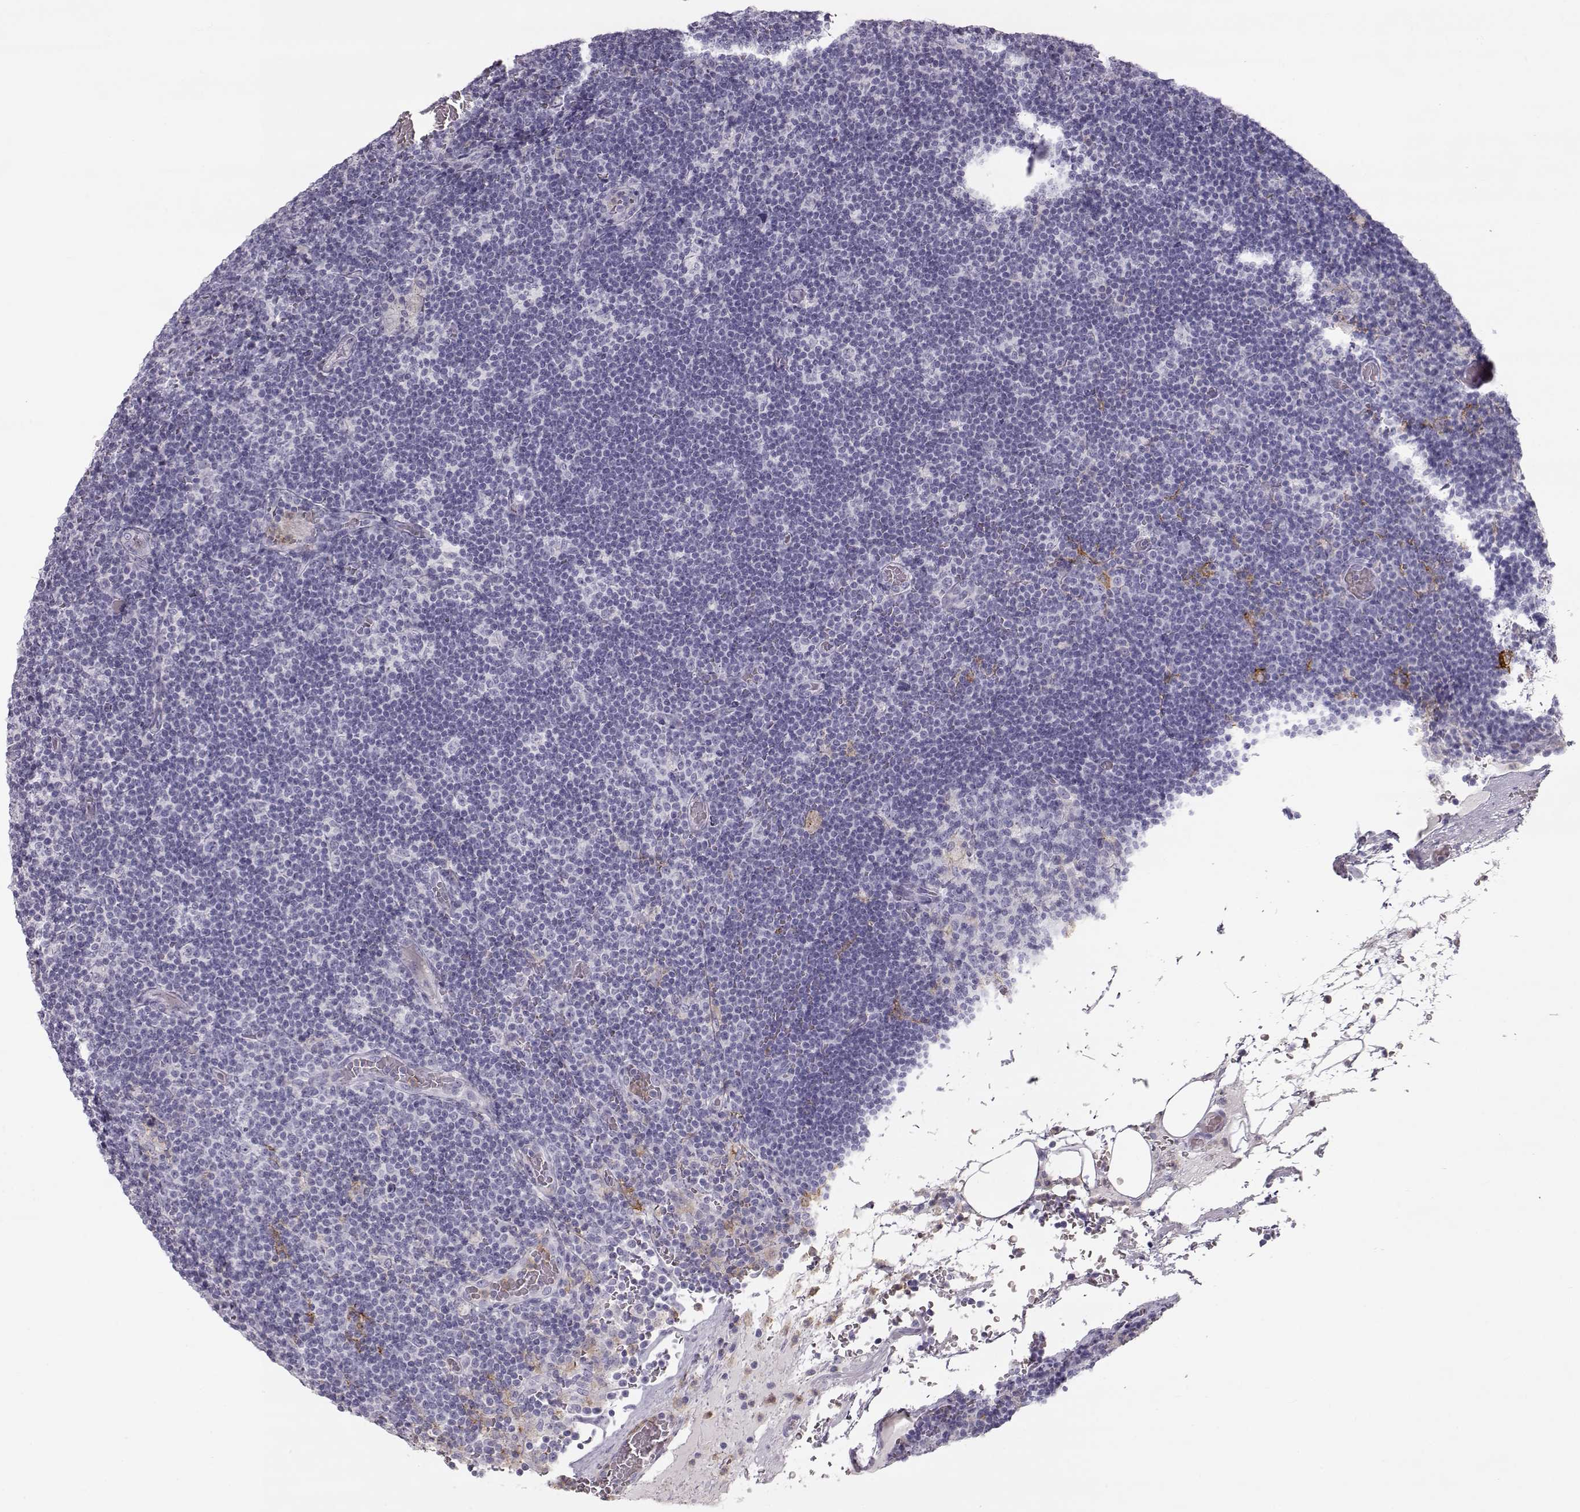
{"staining": {"intensity": "negative", "quantity": "none", "location": "none"}, "tissue": "lymph node", "cell_type": "Germinal center cells", "image_type": "normal", "snomed": [{"axis": "morphology", "description": "Normal tissue, NOS"}, {"axis": "topography", "description": "Lymph node"}], "caption": "IHC of unremarkable human lymph node shows no positivity in germinal center cells. (DAB immunohistochemistry (IHC) with hematoxylin counter stain).", "gene": "MIP", "patient": {"sex": "male", "age": 63}}